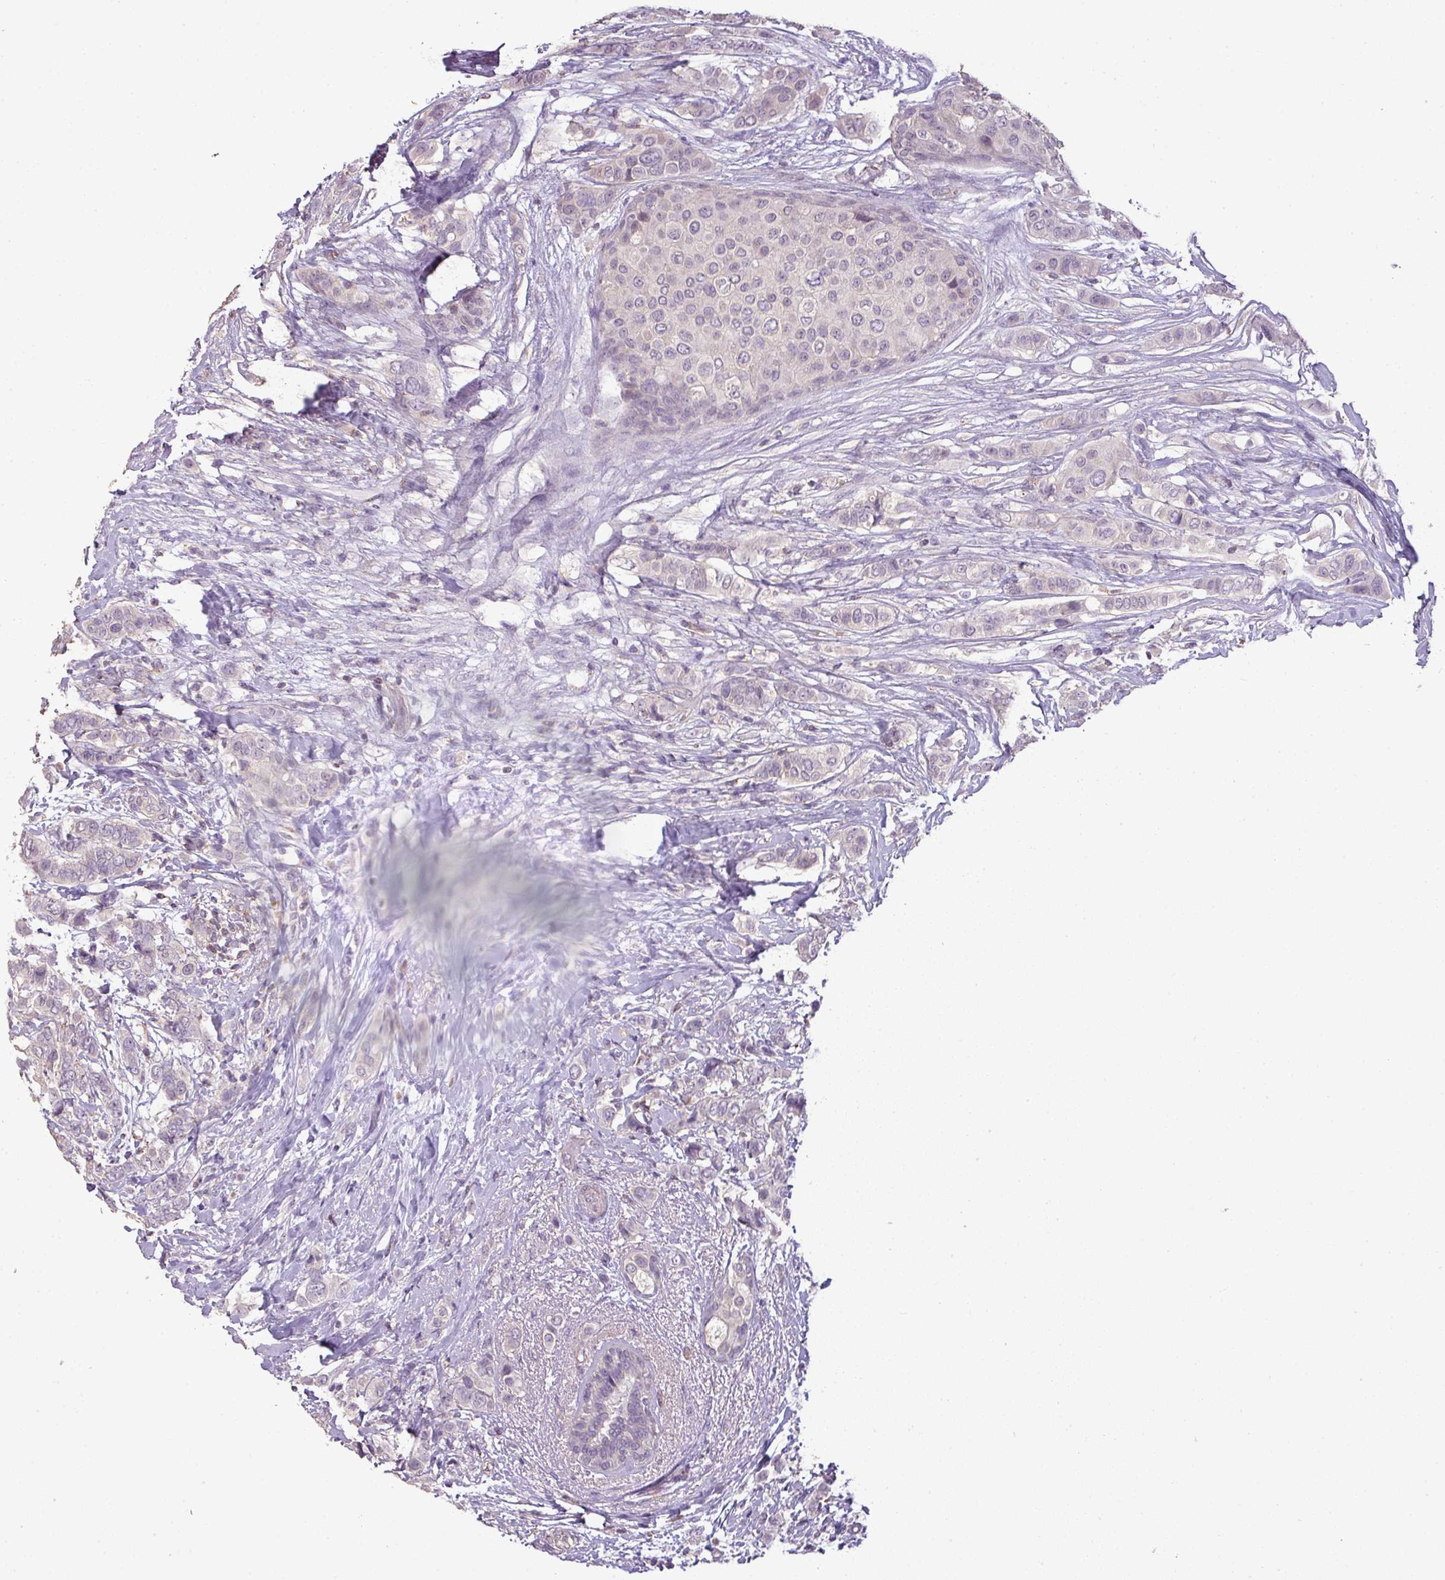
{"staining": {"intensity": "negative", "quantity": "none", "location": "none"}, "tissue": "breast cancer", "cell_type": "Tumor cells", "image_type": "cancer", "snomed": [{"axis": "morphology", "description": "Lobular carcinoma"}, {"axis": "topography", "description": "Breast"}], "caption": "Tumor cells show no significant protein expression in breast lobular carcinoma. Nuclei are stained in blue.", "gene": "LY9", "patient": {"sex": "female", "age": 51}}